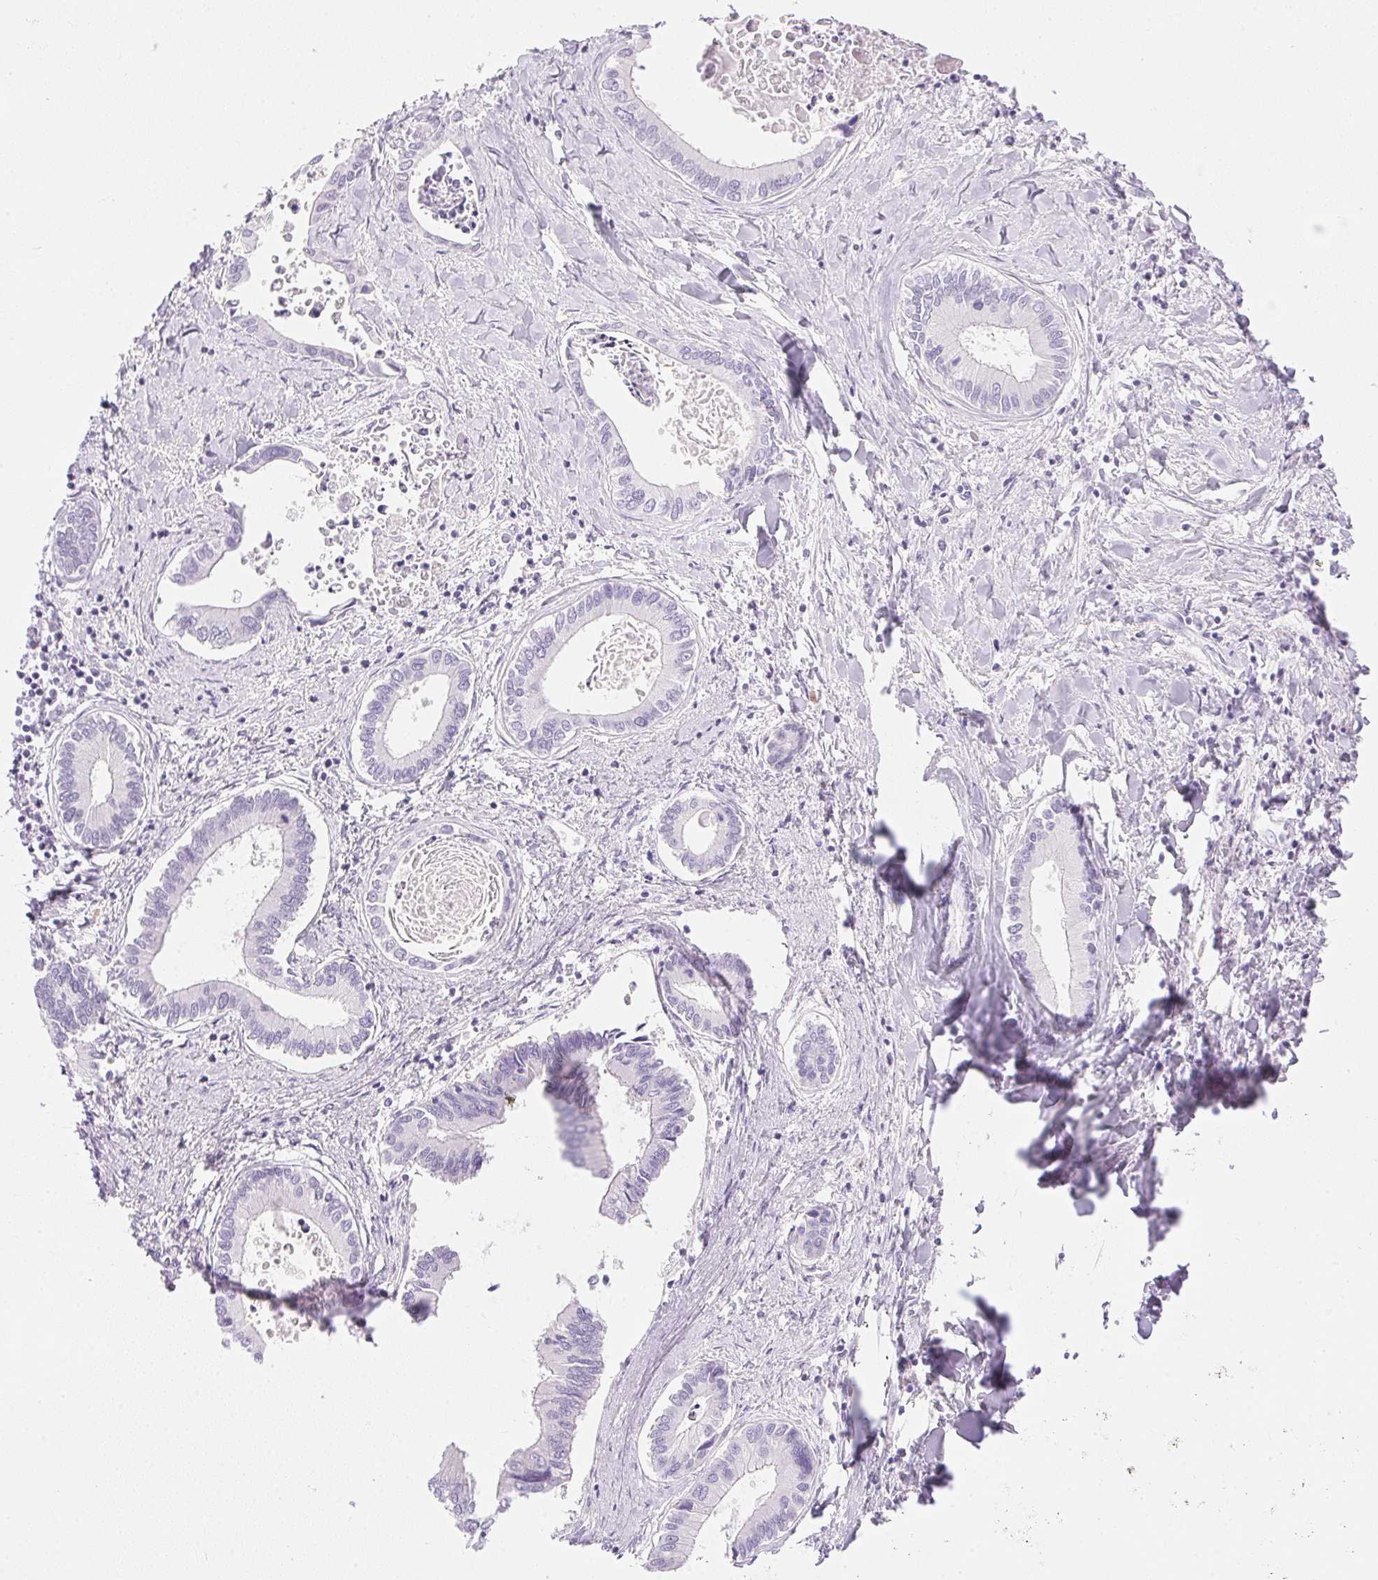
{"staining": {"intensity": "negative", "quantity": "none", "location": "none"}, "tissue": "liver cancer", "cell_type": "Tumor cells", "image_type": "cancer", "snomed": [{"axis": "morphology", "description": "Cholangiocarcinoma"}, {"axis": "topography", "description": "Liver"}], "caption": "This is a micrograph of immunohistochemistry (IHC) staining of liver cholangiocarcinoma, which shows no staining in tumor cells.", "gene": "CTRL", "patient": {"sex": "male", "age": 66}}